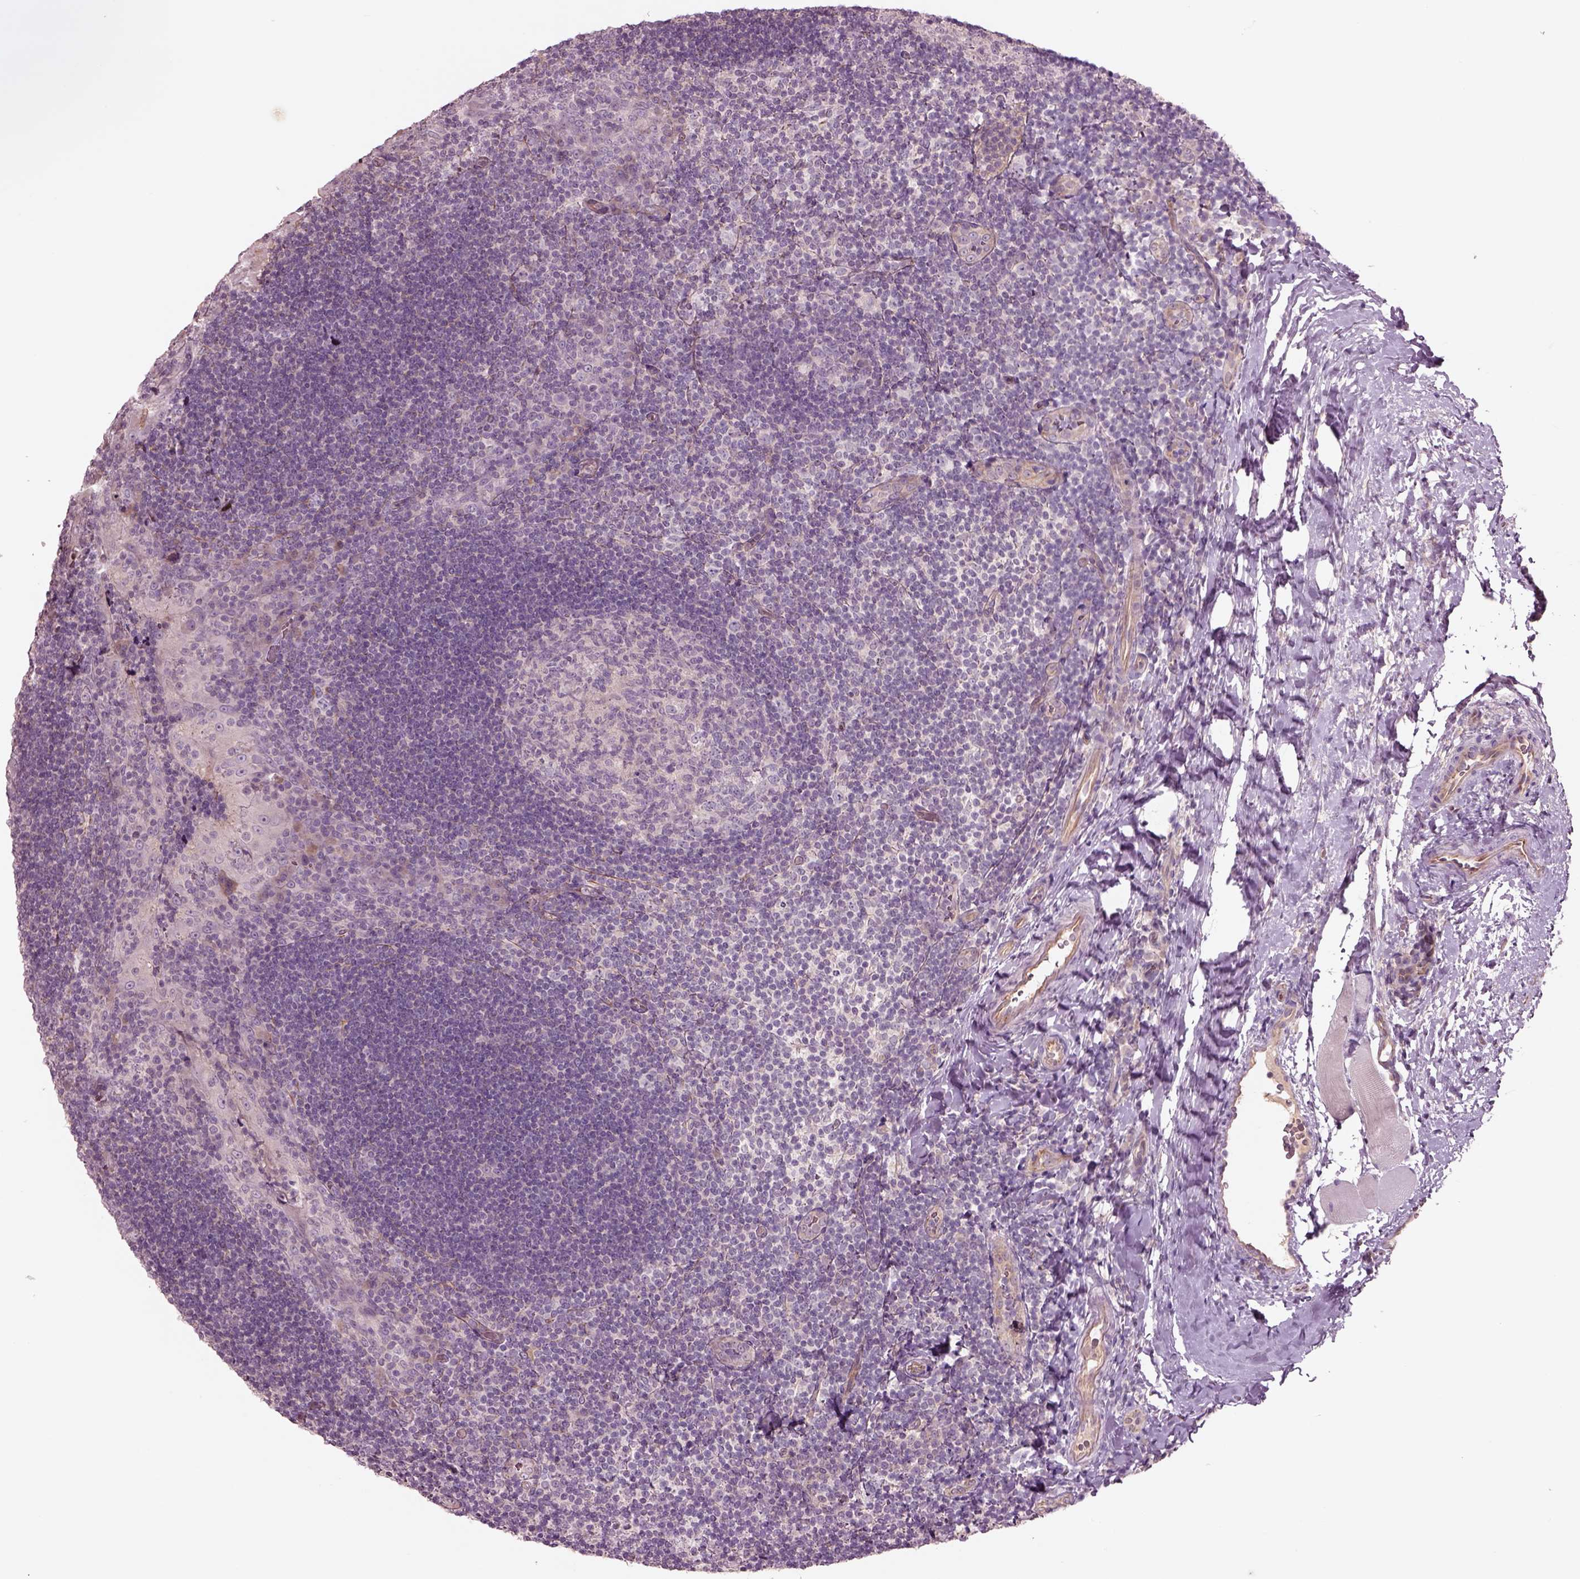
{"staining": {"intensity": "negative", "quantity": "none", "location": "none"}, "tissue": "tonsil", "cell_type": "Germinal center cells", "image_type": "normal", "snomed": [{"axis": "morphology", "description": "Normal tissue, NOS"}, {"axis": "topography", "description": "Tonsil"}], "caption": "Germinal center cells are negative for protein expression in benign human tonsil. (Brightfield microscopy of DAB immunohistochemistry at high magnification).", "gene": "DUOXA2", "patient": {"sex": "male", "age": 17}}